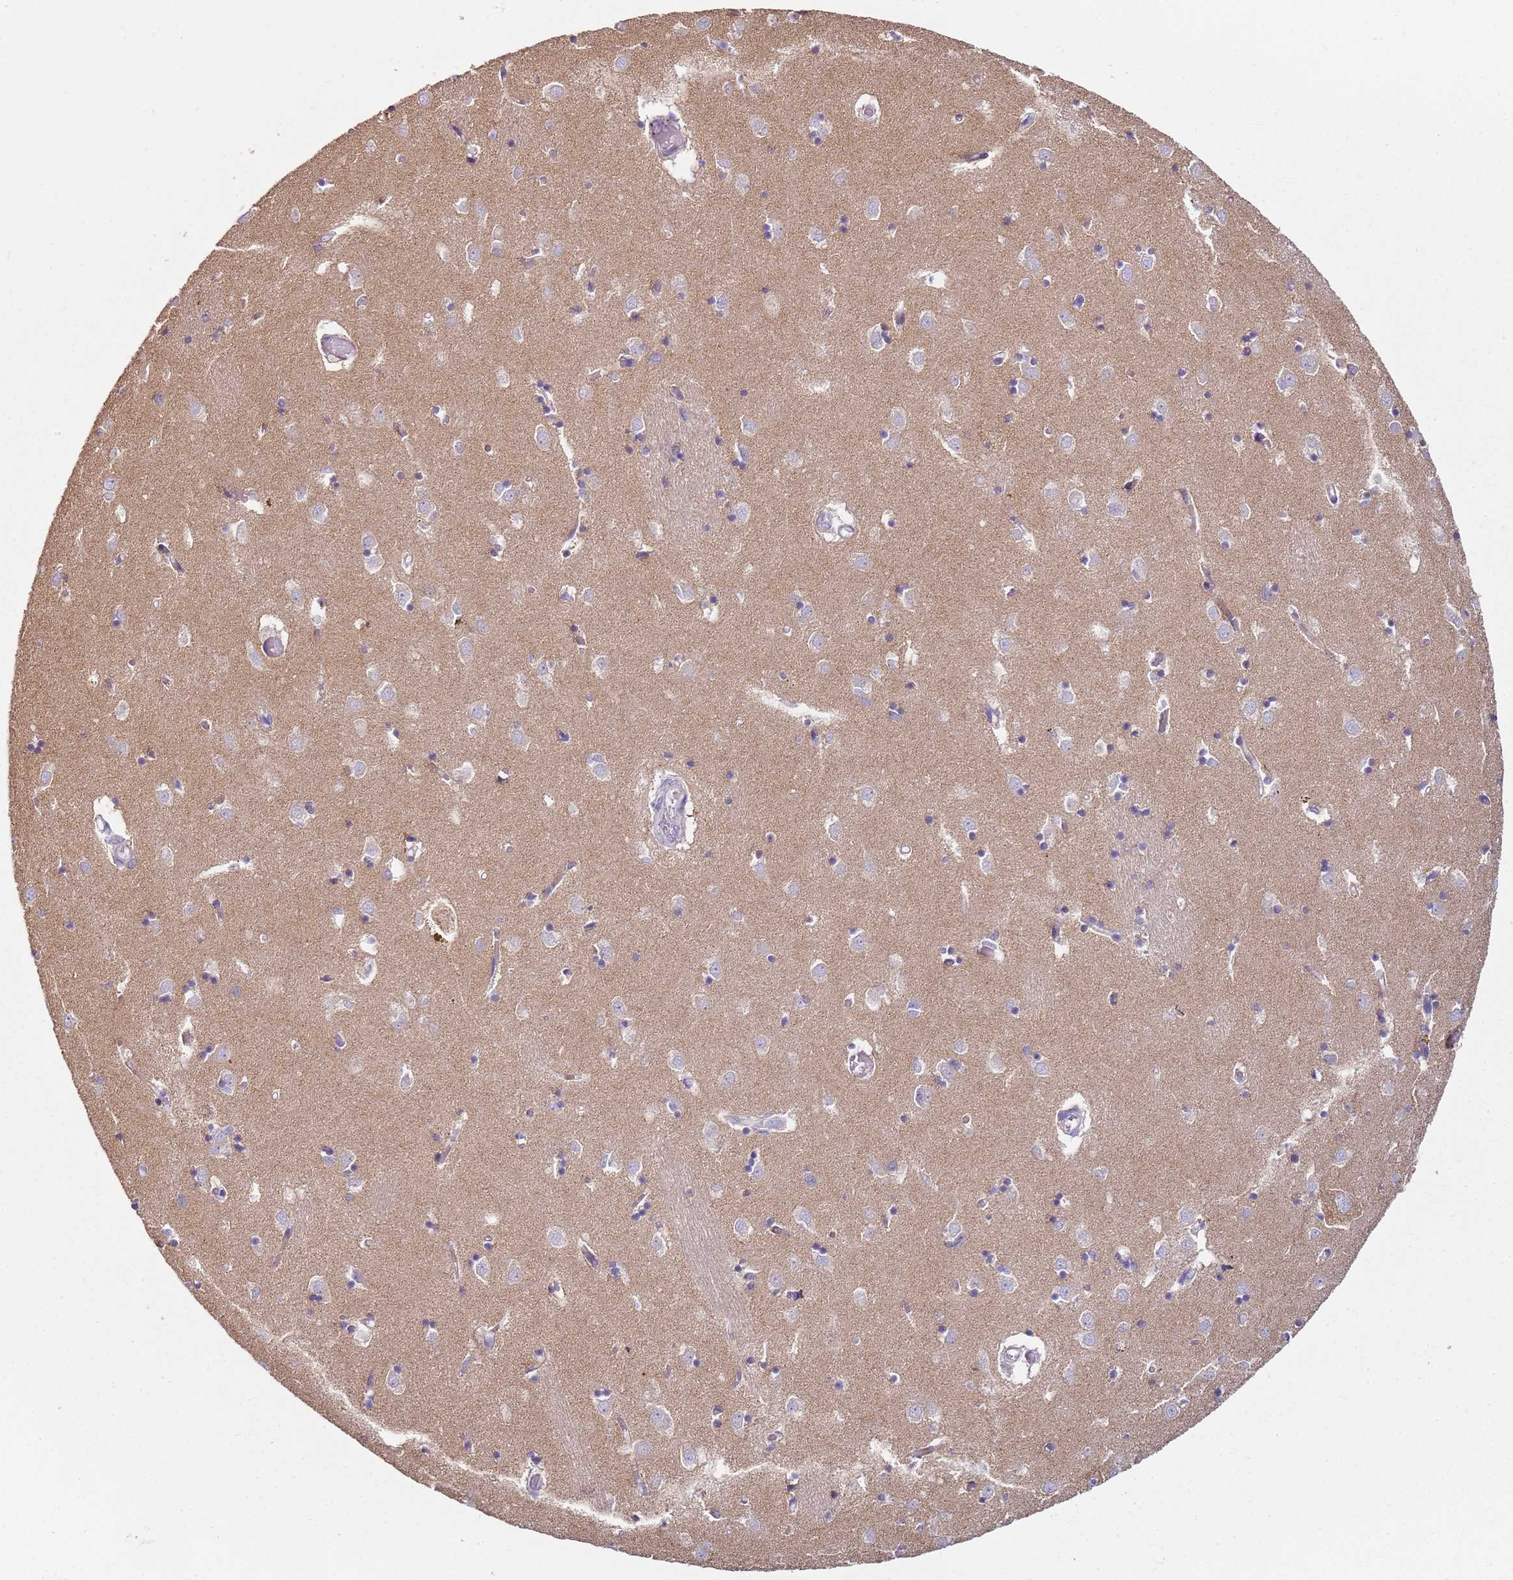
{"staining": {"intensity": "negative", "quantity": "none", "location": "none"}, "tissue": "caudate", "cell_type": "Glial cells", "image_type": "normal", "snomed": [{"axis": "morphology", "description": "Normal tissue, NOS"}, {"axis": "topography", "description": "Lateral ventricle wall"}], "caption": "Immunohistochemistry (IHC) of normal caudate displays no positivity in glial cells. (Immunohistochemistry, brightfield microscopy, high magnification).", "gene": "ALS2", "patient": {"sex": "male", "age": 70}}